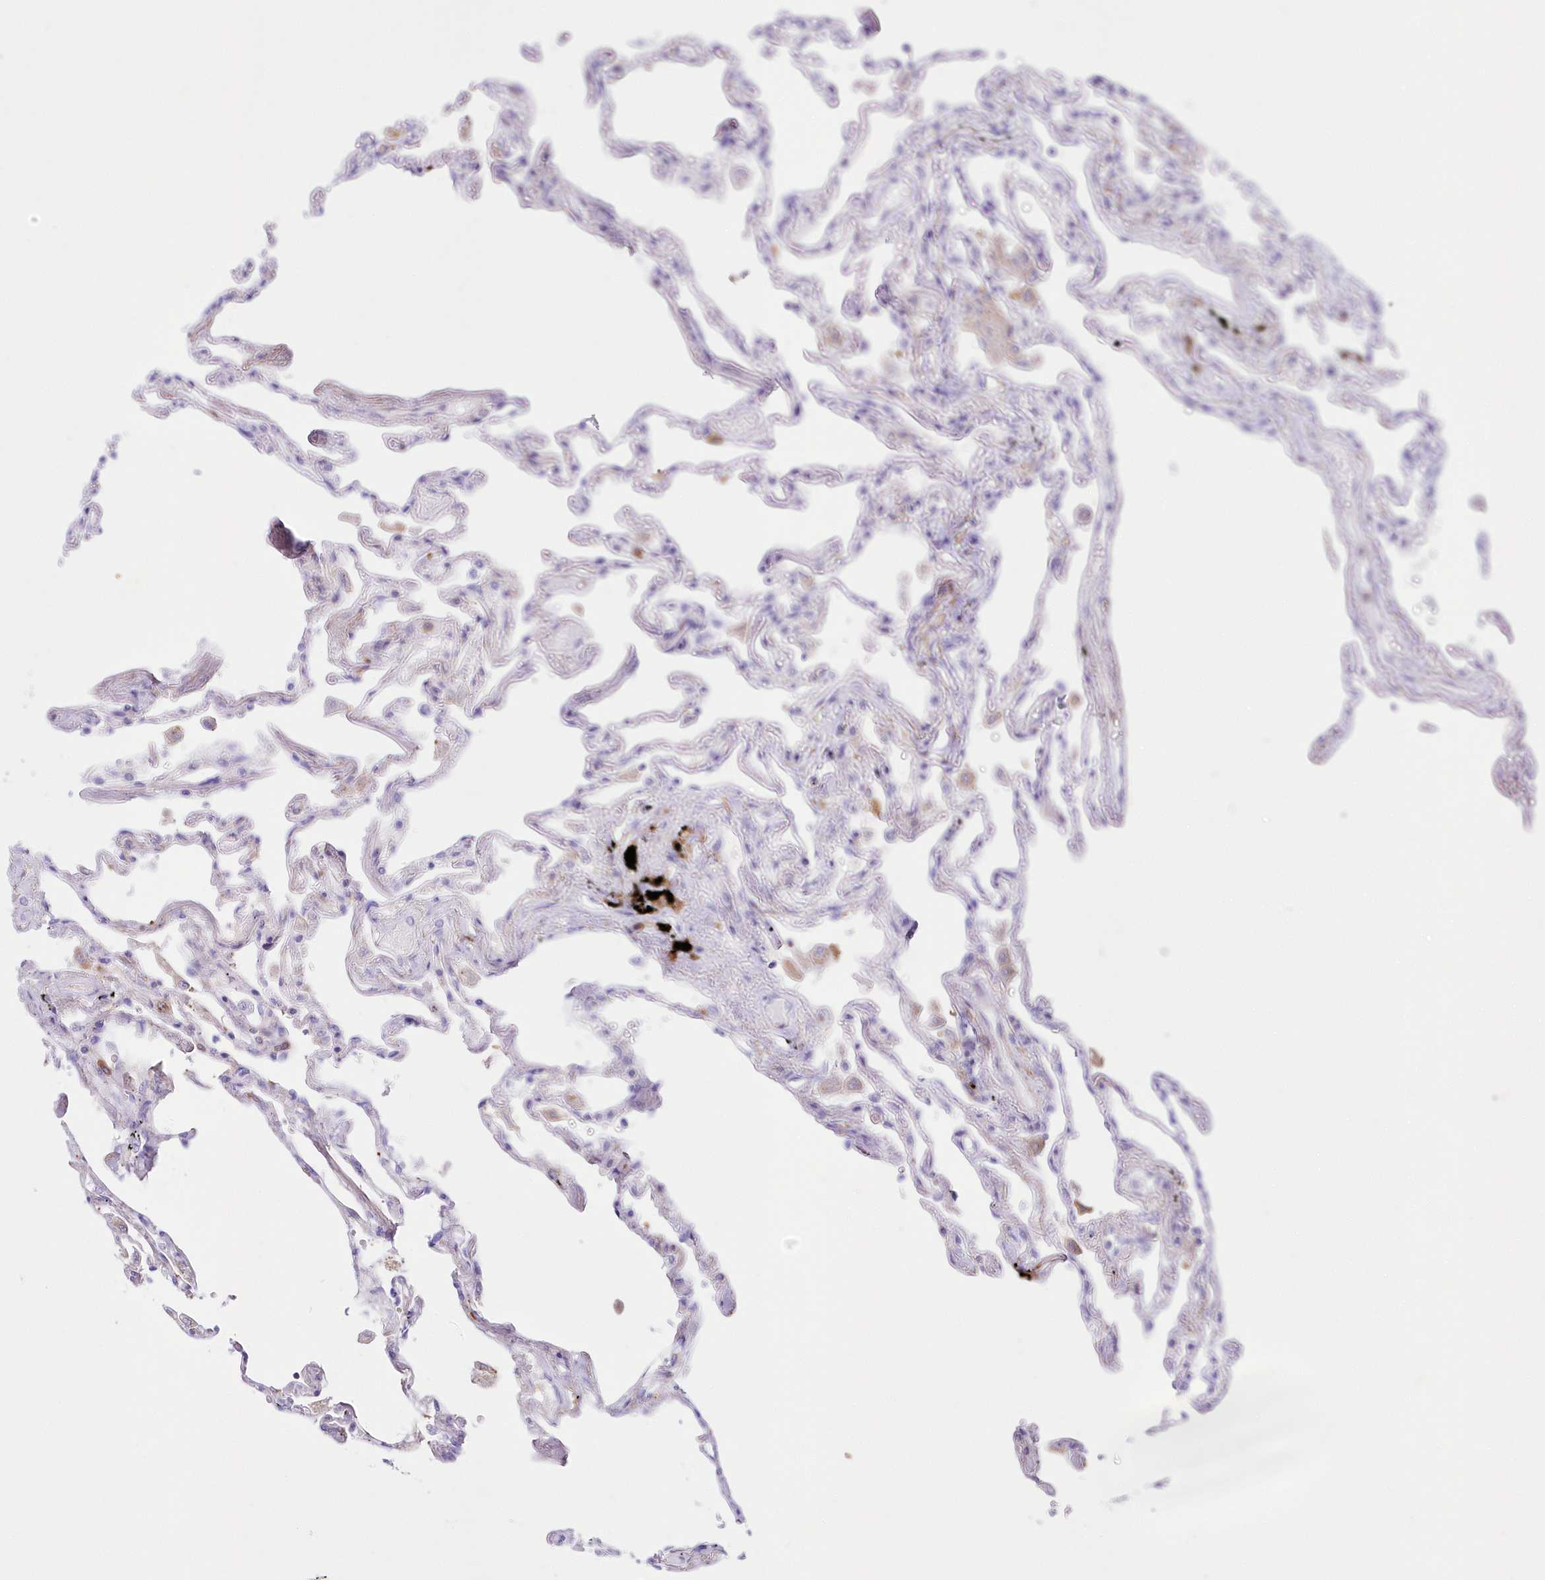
{"staining": {"intensity": "negative", "quantity": "none", "location": "none"}, "tissue": "lung", "cell_type": "Alveolar cells", "image_type": "normal", "snomed": [{"axis": "morphology", "description": "Normal tissue, NOS"}, {"axis": "topography", "description": "Lung"}], "caption": "Immunohistochemistry histopathology image of benign lung stained for a protein (brown), which reveals no positivity in alveolar cells. The staining is performed using DAB brown chromogen with nuclei counter-stained in using hematoxylin.", "gene": "DNAJC19", "patient": {"sex": "female", "age": 67}}